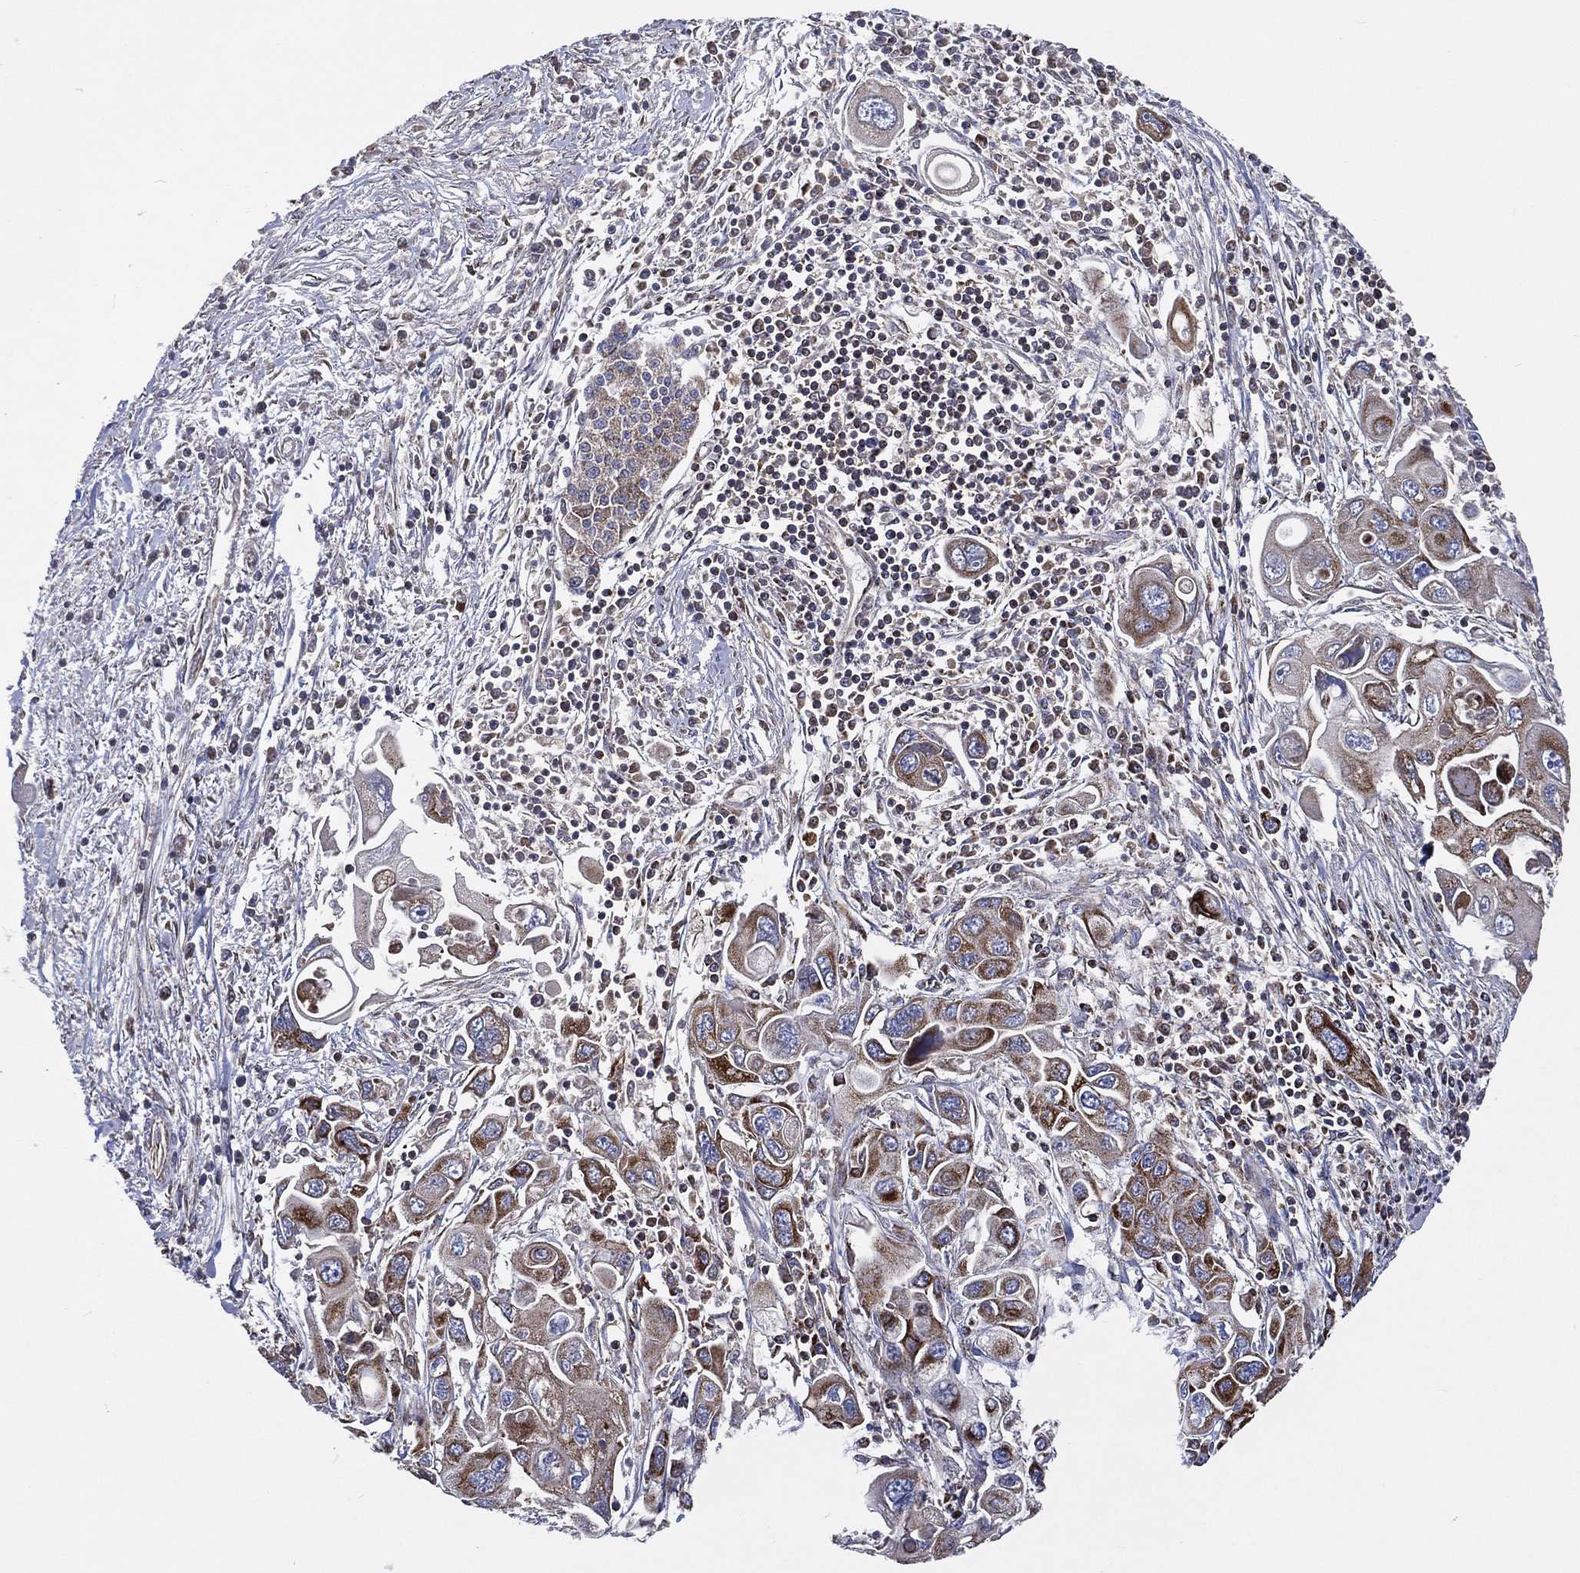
{"staining": {"intensity": "moderate", "quantity": "25%-75%", "location": "cytoplasmic/membranous"}, "tissue": "pancreatic cancer", "cell_type": "Tumor cells", "image_type": "cancer", "snomed": [{"axis": "morphology", "description": "Adenocarcinoma, NOS"}, {"axis": "topography", "description": "Pancreas"}], "caption": "Brown immunohistochemical staining in pancreatic adenocarcinoma demonstrates moderate cytoplasmic/membranous positivity in about 25%-75% of tumor cells.", "gene": "ANKRD37", "patient": {"sex": "male", "age": 70}}